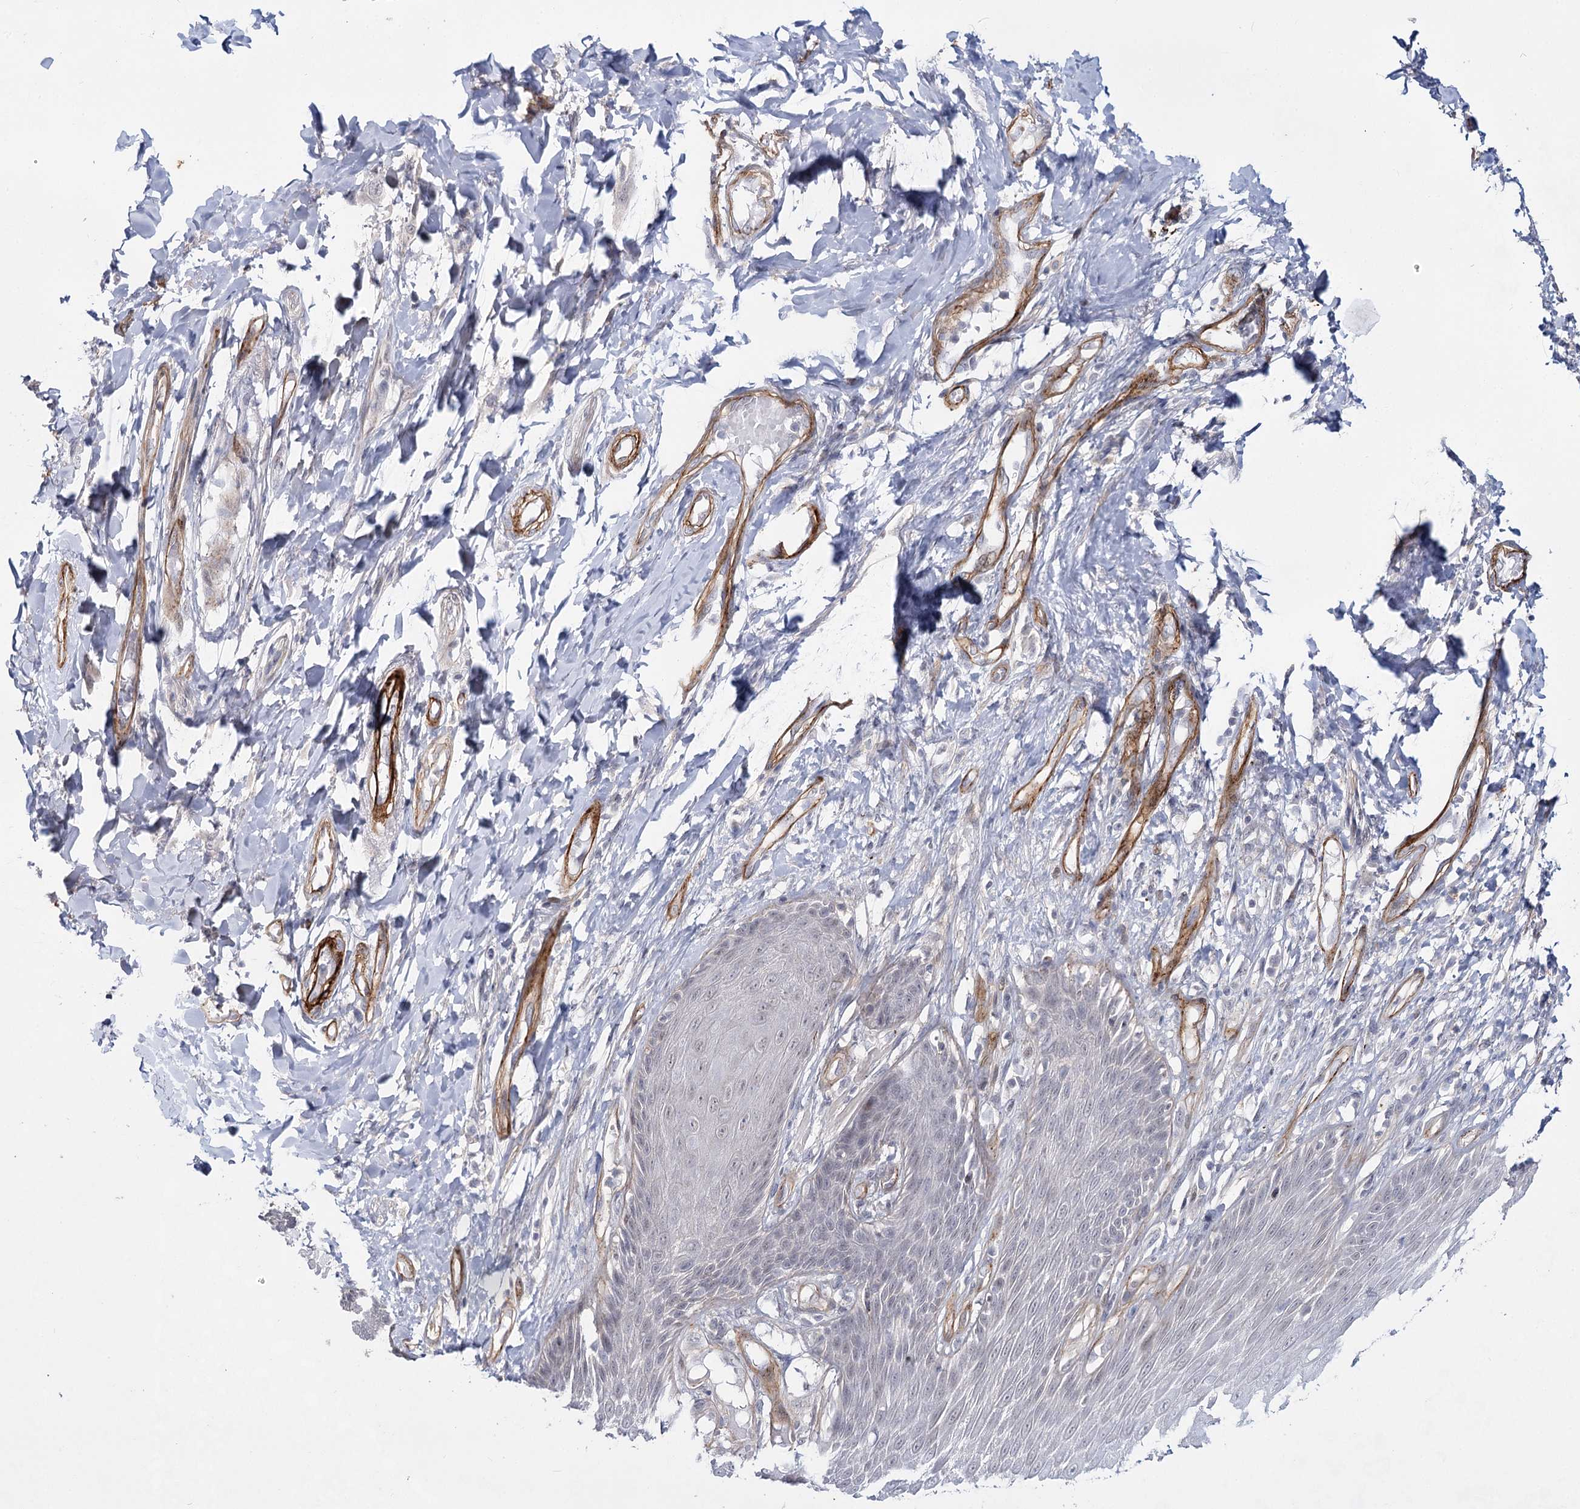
{"staining": {"intensity": "moderate", "quantity": "<25%", "location": "cytoplasmic/membranous"}, "tissue": "skin", "cell_type": "Epidermal cells", "image_type": "normal", "snomed": [{"axis": "morphology", "description": "Normal tissue, NOS"}, {"axis": "topography", "description": "Anal"}], "caption": "Immunohistochemical staining of benign human skin exhibits moderate cytoplasmic/membranous protein staining in approximately <25% of epidermal cells. The staining was performed using DAB (3,3'-diaminobenzidine), with brown indicating positive protein expression. Nuclei are stained blue with hematoxylin.", "gene": "ATL2", "patient": {"sex": "male", "age": 69}}